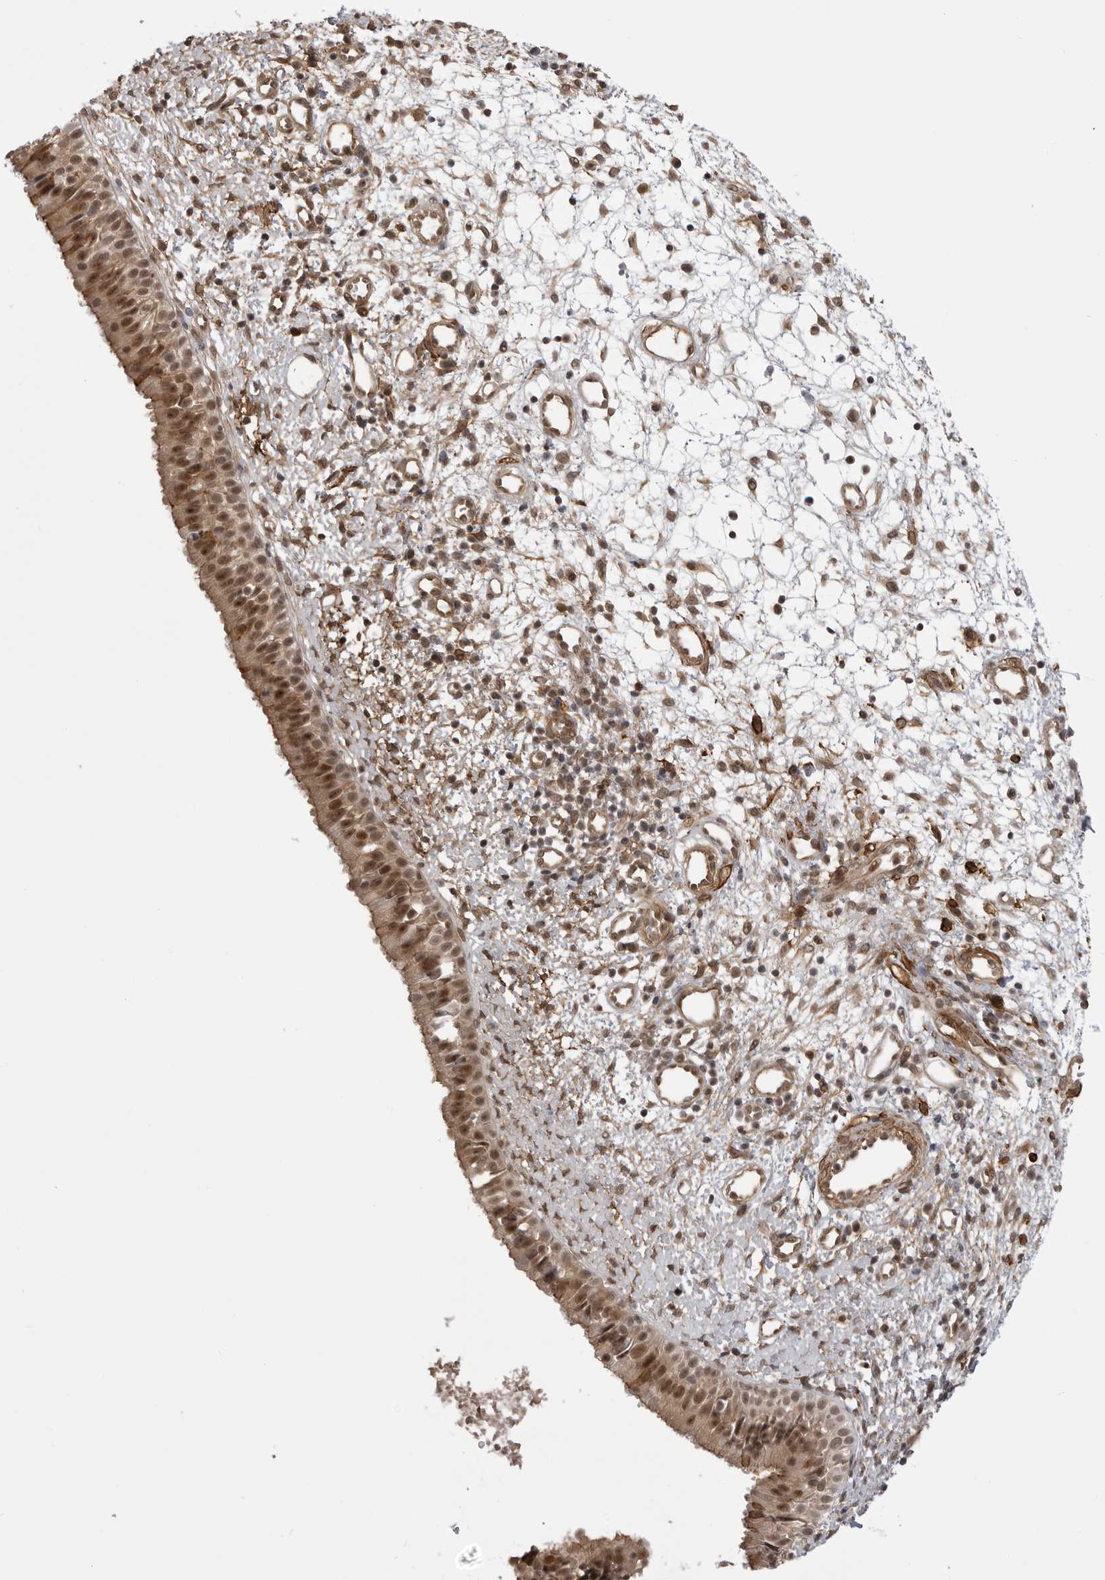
{"staining": {"intensity": "moderate", "quantity": ">75%", "location": "cytoplasmic/membranous,nuclear"}, "tissue": "nasopharynx", "cell_type": "Respiratory epithelial cells", "image_type": "normal", "snomed": [{"axis": "morphology", "description": "Normal tissue, NOS"}, {"axis": "topography", "description": "Nasopharynx"}], "caption": "This micrograph reveals normal nasopharynx stained with immunohistochemistry to label a protein in brown. The cytoplasmic/membranous,nuclear of respiratory epithelial cells show moderate positivity for the protein. Nuclei are counter-stained blue.", "gene": "SORBS1", "patient": {"sex": "male", "age": 22}}